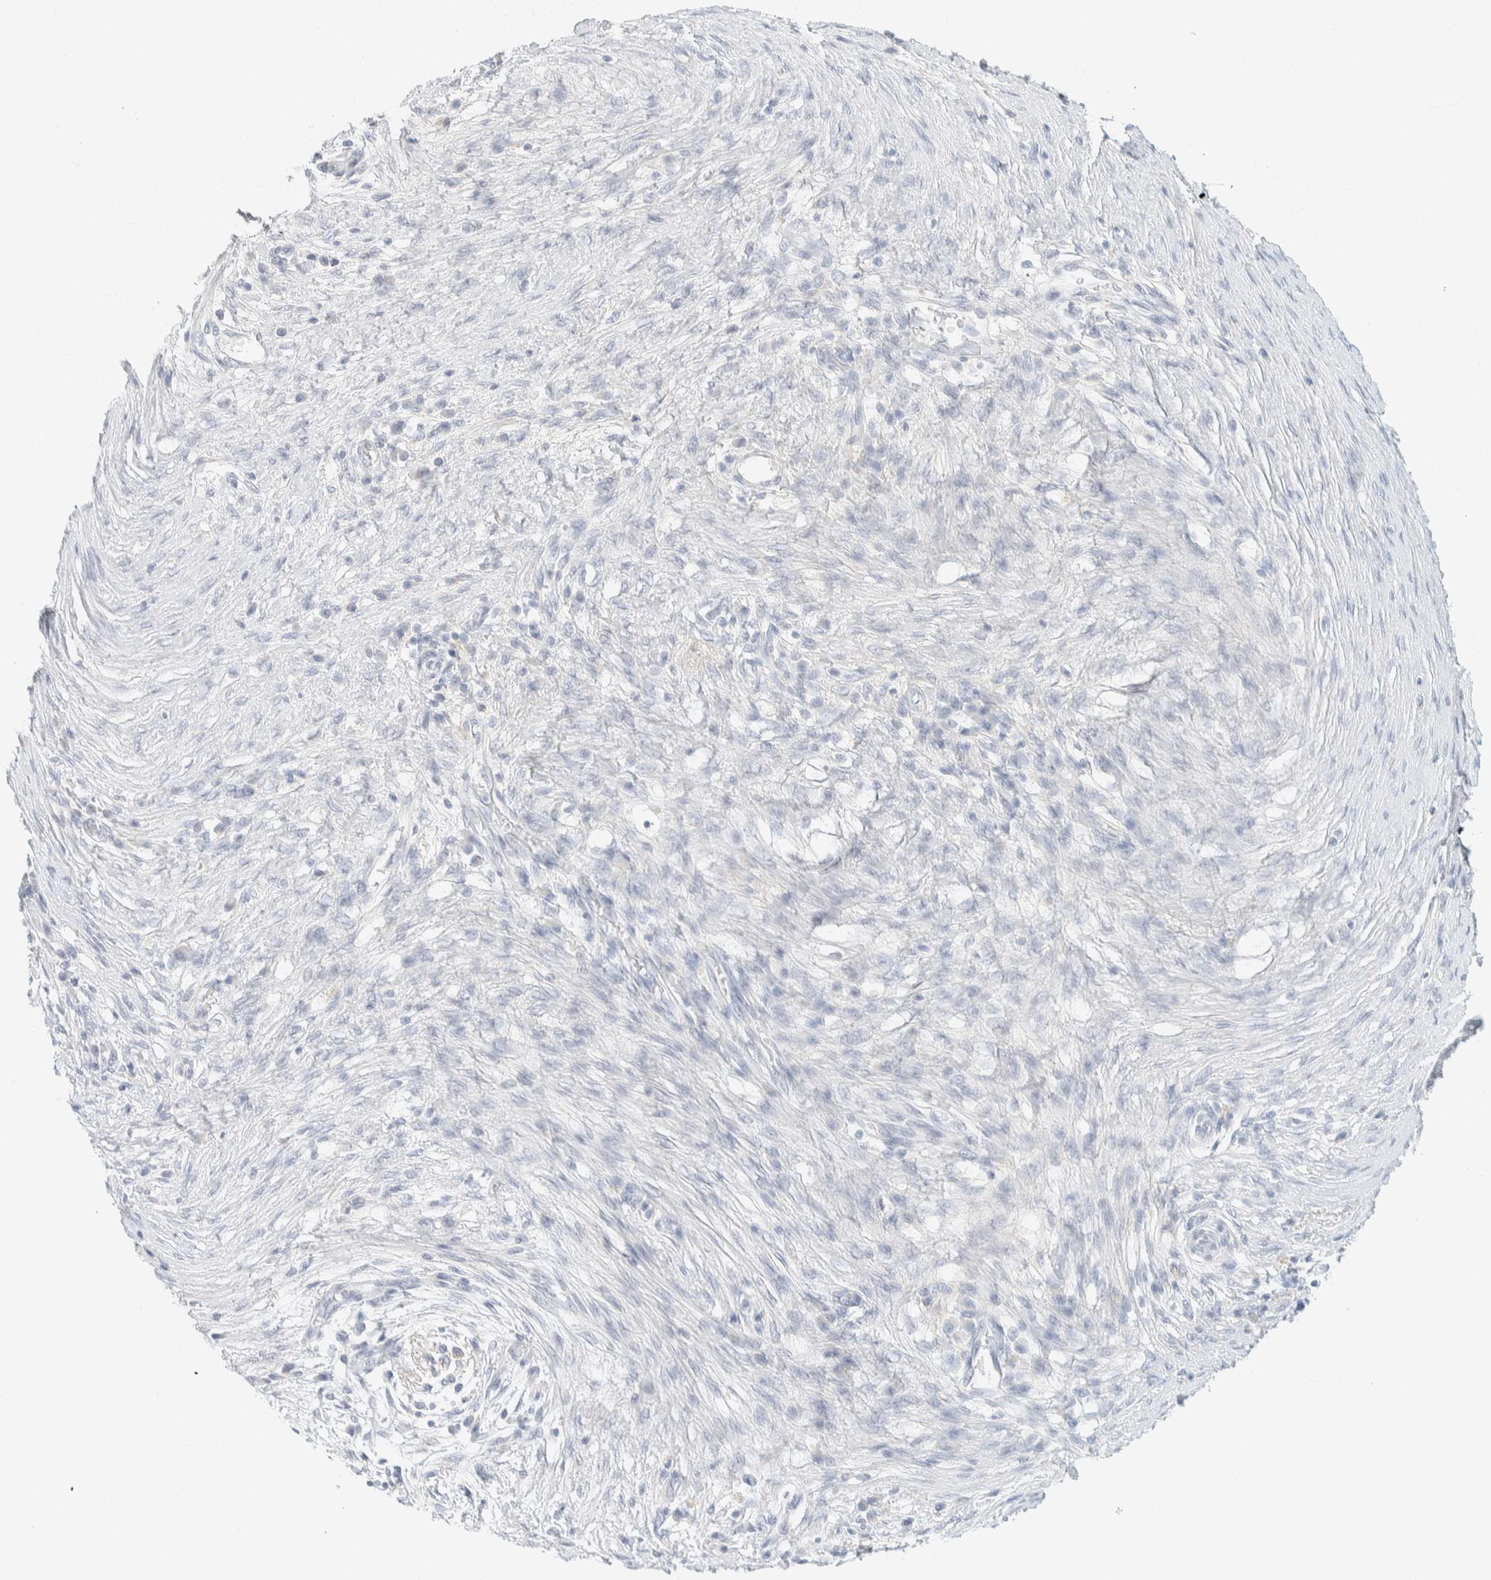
{"staining": {"intensity": "negative", "quantity": "none", "location": "none"}, "tissue": "pancreatic cancer", "cell_type": "Tumor cells", "image_type": "cancer", "snomed": [{"axis": "morphology", "description": "Adenocarcinoma, NOS"}, {"axis": "topography", "description": "Pancreas"}], "caption": "Human pancreatic cancer (adenocarcinoma) stained for a protein using IHC reveals no positivity in tumor cells.", "gene": "ALOX12B", "patient": {"sex": "male", "age": 72}}